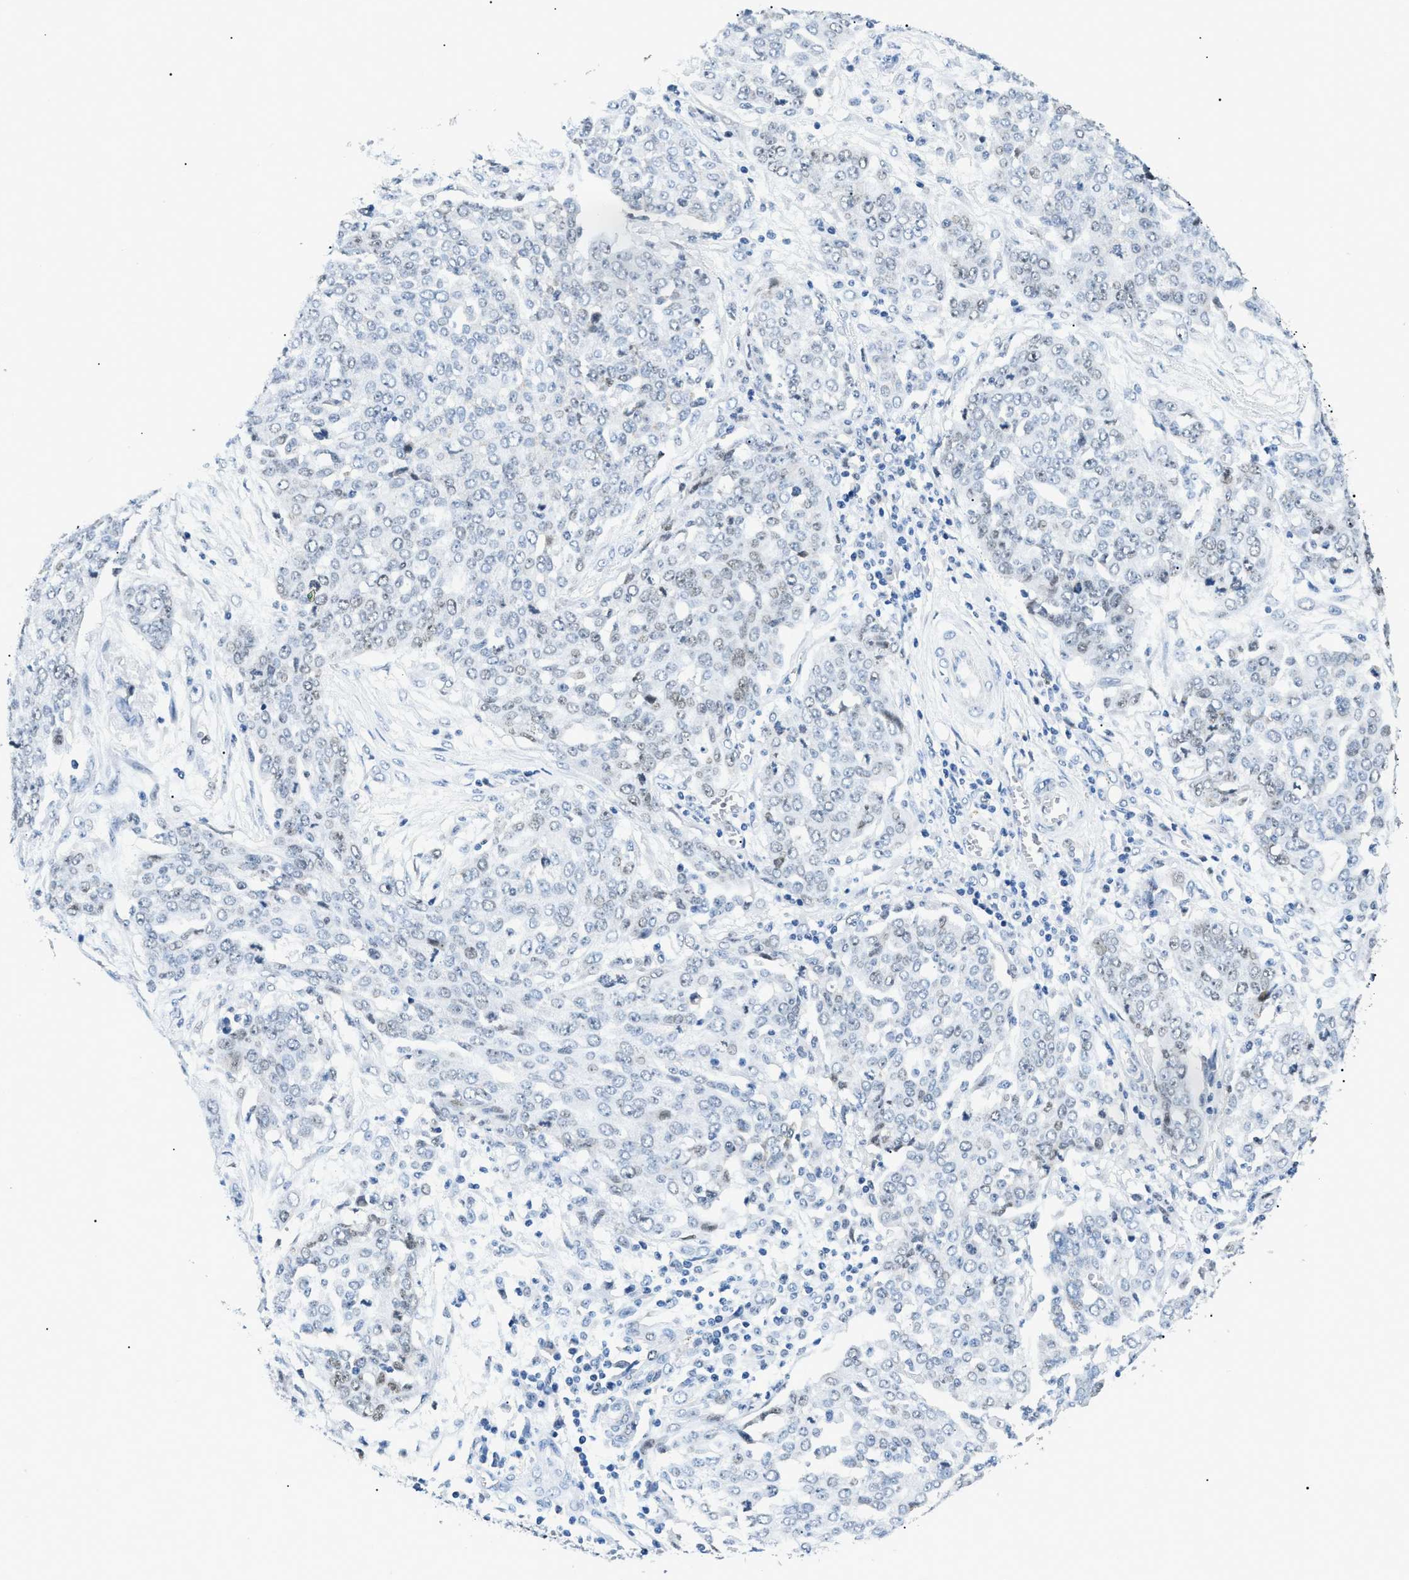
{"staining": {"intensity": "weak", "quantity": "<25%", "location": "nuclear"}, "tissue": "ovarian cancer", "cell_type": "Tumor cells", "image_type": "cancer", "snomed": [{"axis": "morphology", "description": "Cystadenocarcinoma, serous, NOS"}, {"axis": "topography", "description": "Soft tissue"}, {"axis": "topography", "description": "Ovary"}], "caption": "This is an immunohistochemistry (IHC) micrograph of human serous cystadenocarcinoma (ovarian). There is no staining in tumor cells.", "gene": "SMARCC1", "patient": {"sex": "female", "age": 57}}